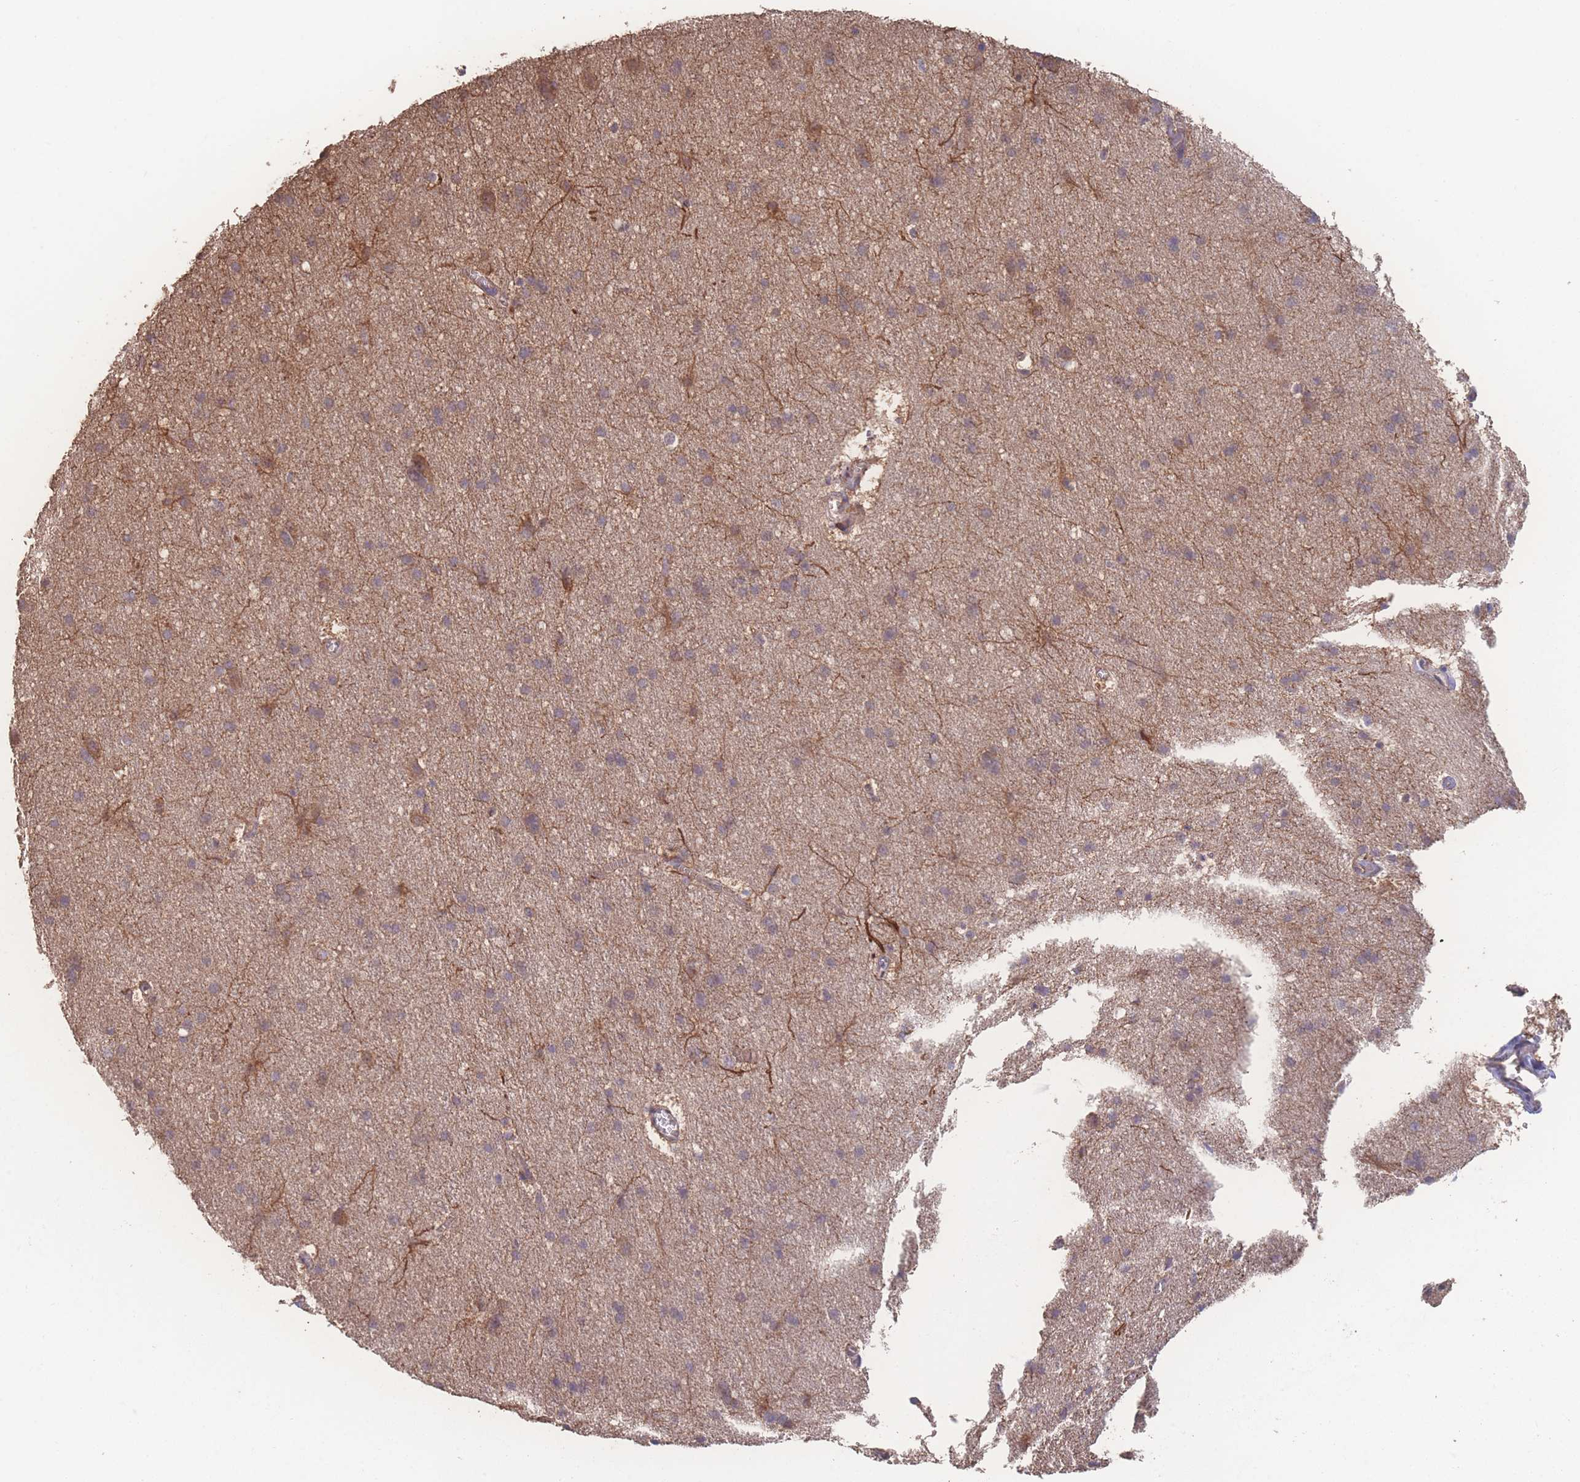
{"staining": {"intensity": "moderate", "quantity": ">75%", "location": "cytoplasmic/membranous"}, "tissue": "cerebral cortex", "cell_type": "Endothelial cells", "image_type": "normal", "snomed": [{"axis": "morphology", "description": "Normal tissue, NOS"}, {"axis": "topography", "description": "Cerebral cortex"}], "caption": "Protein expression analysis of benign human cerebral cortex reveals moderate cytoplasmic/membranous staining in approximately >75% of endothelial cells. (DAB = brown stain, brightfield microscopy at high magnification).", "gene": "ATXN10", "patient": {"sex": "male", "age": 54}}